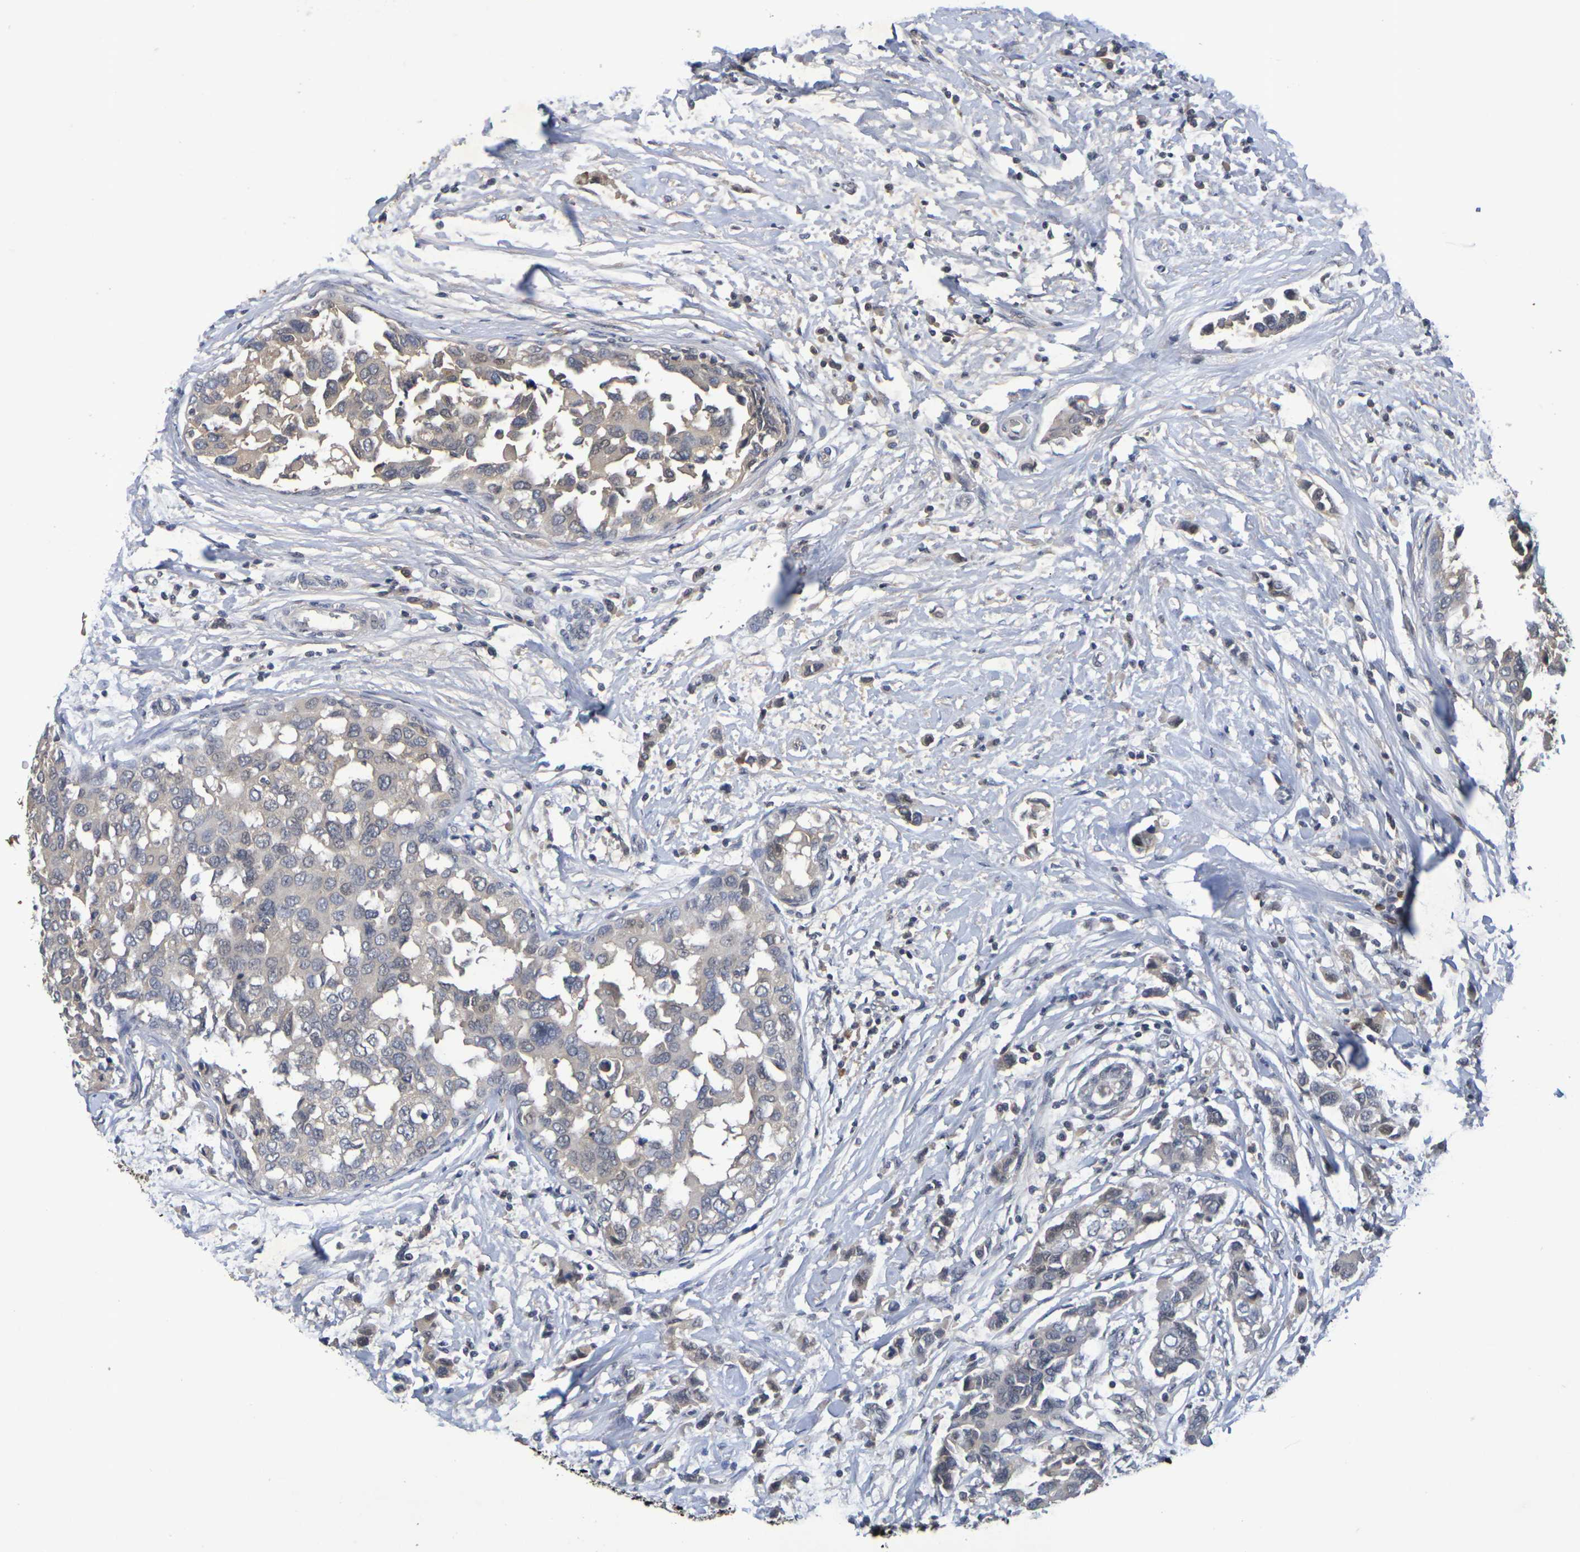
{"staining": {"intensity": "moderate", "quantity": ">75%", "location": "cytoplasmic/membranous"}, "tissue": "breast cancer", "cell_type": "Tumor cells", "image_type": "cancer", "snomed": [{"axis": "morphology", "description": "Normal tissue, NOS"}, {"axis": "morphology", "description": "Duct carcinoma"}, {"axis": "topography", "description": "Breast"}], "caption": "Protein positivity by immunohistochemistry (IHC) exhibits moderate cytoplasmic/membranous positivity in approximately >75% of tumor cells in infiltrating ductal carcinoma (breast).", "gene": "TERF2", "patient": {"sex": "female", "age": 50}}